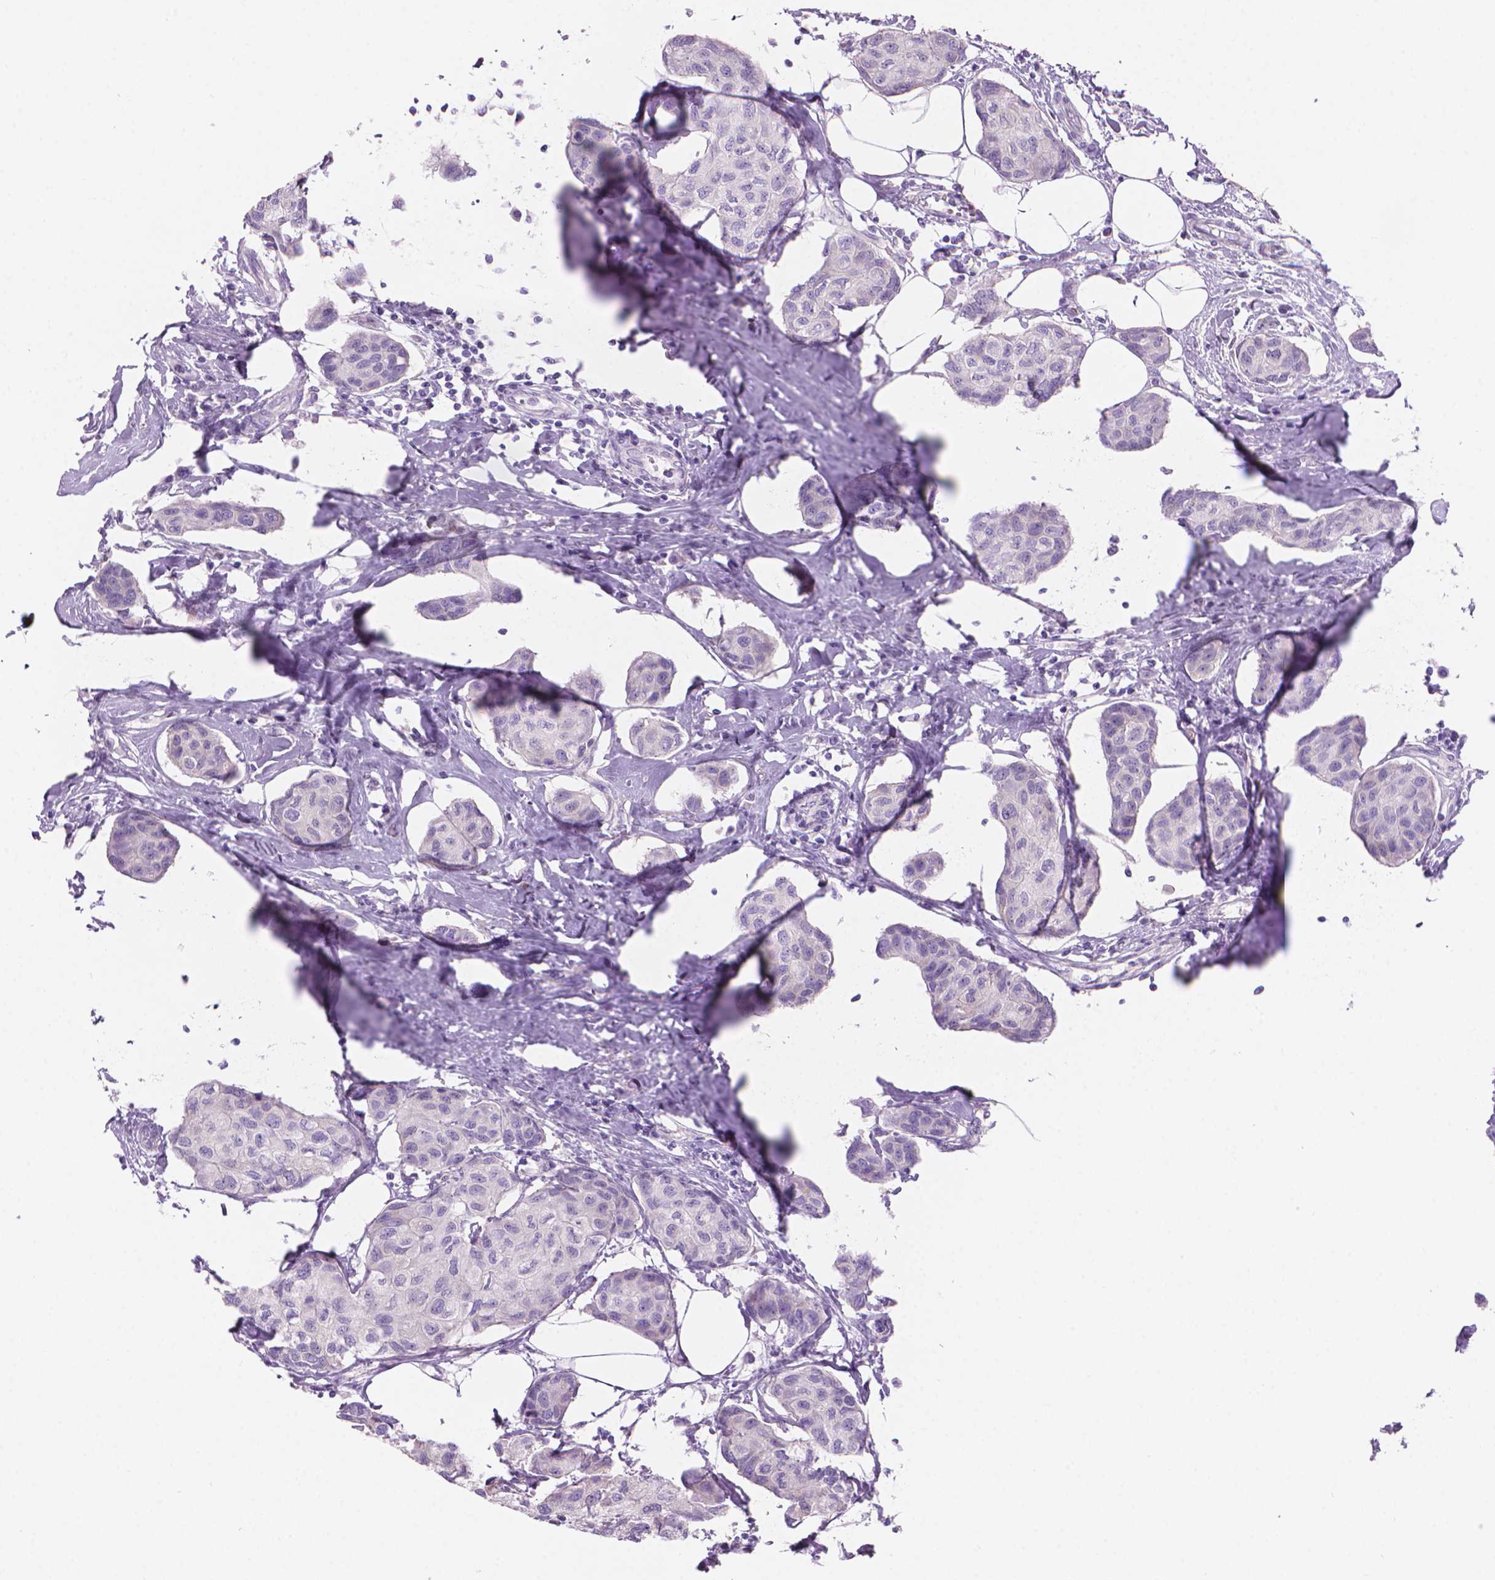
{"staining": {"intensity": "negative", "quantity": "none", "location": "none"}, "tissue": "breast cancer", "cell_type": "Tumor cells", "image_type": "cancer", "snomed": [{"axis": "morphology", "description": "Duct carcinoma"}, {"axis": "topography", "description": "Breast"}], "caption": "DAB (3,3'-diaminobenzidine) immunohistochemical staining of human invasive ductal carcinoma (breast) displays no significant expression in tumor cells. (Stains: DAB (3,3'-diaminobenzidine) immunohistochemistry (IHC) with hematoxylin counter stain, Microscopy: brightfield microscopy at high magnification).", "gene": "ENSG00000187186", "patient": {"sex": "female", "age": 80}}